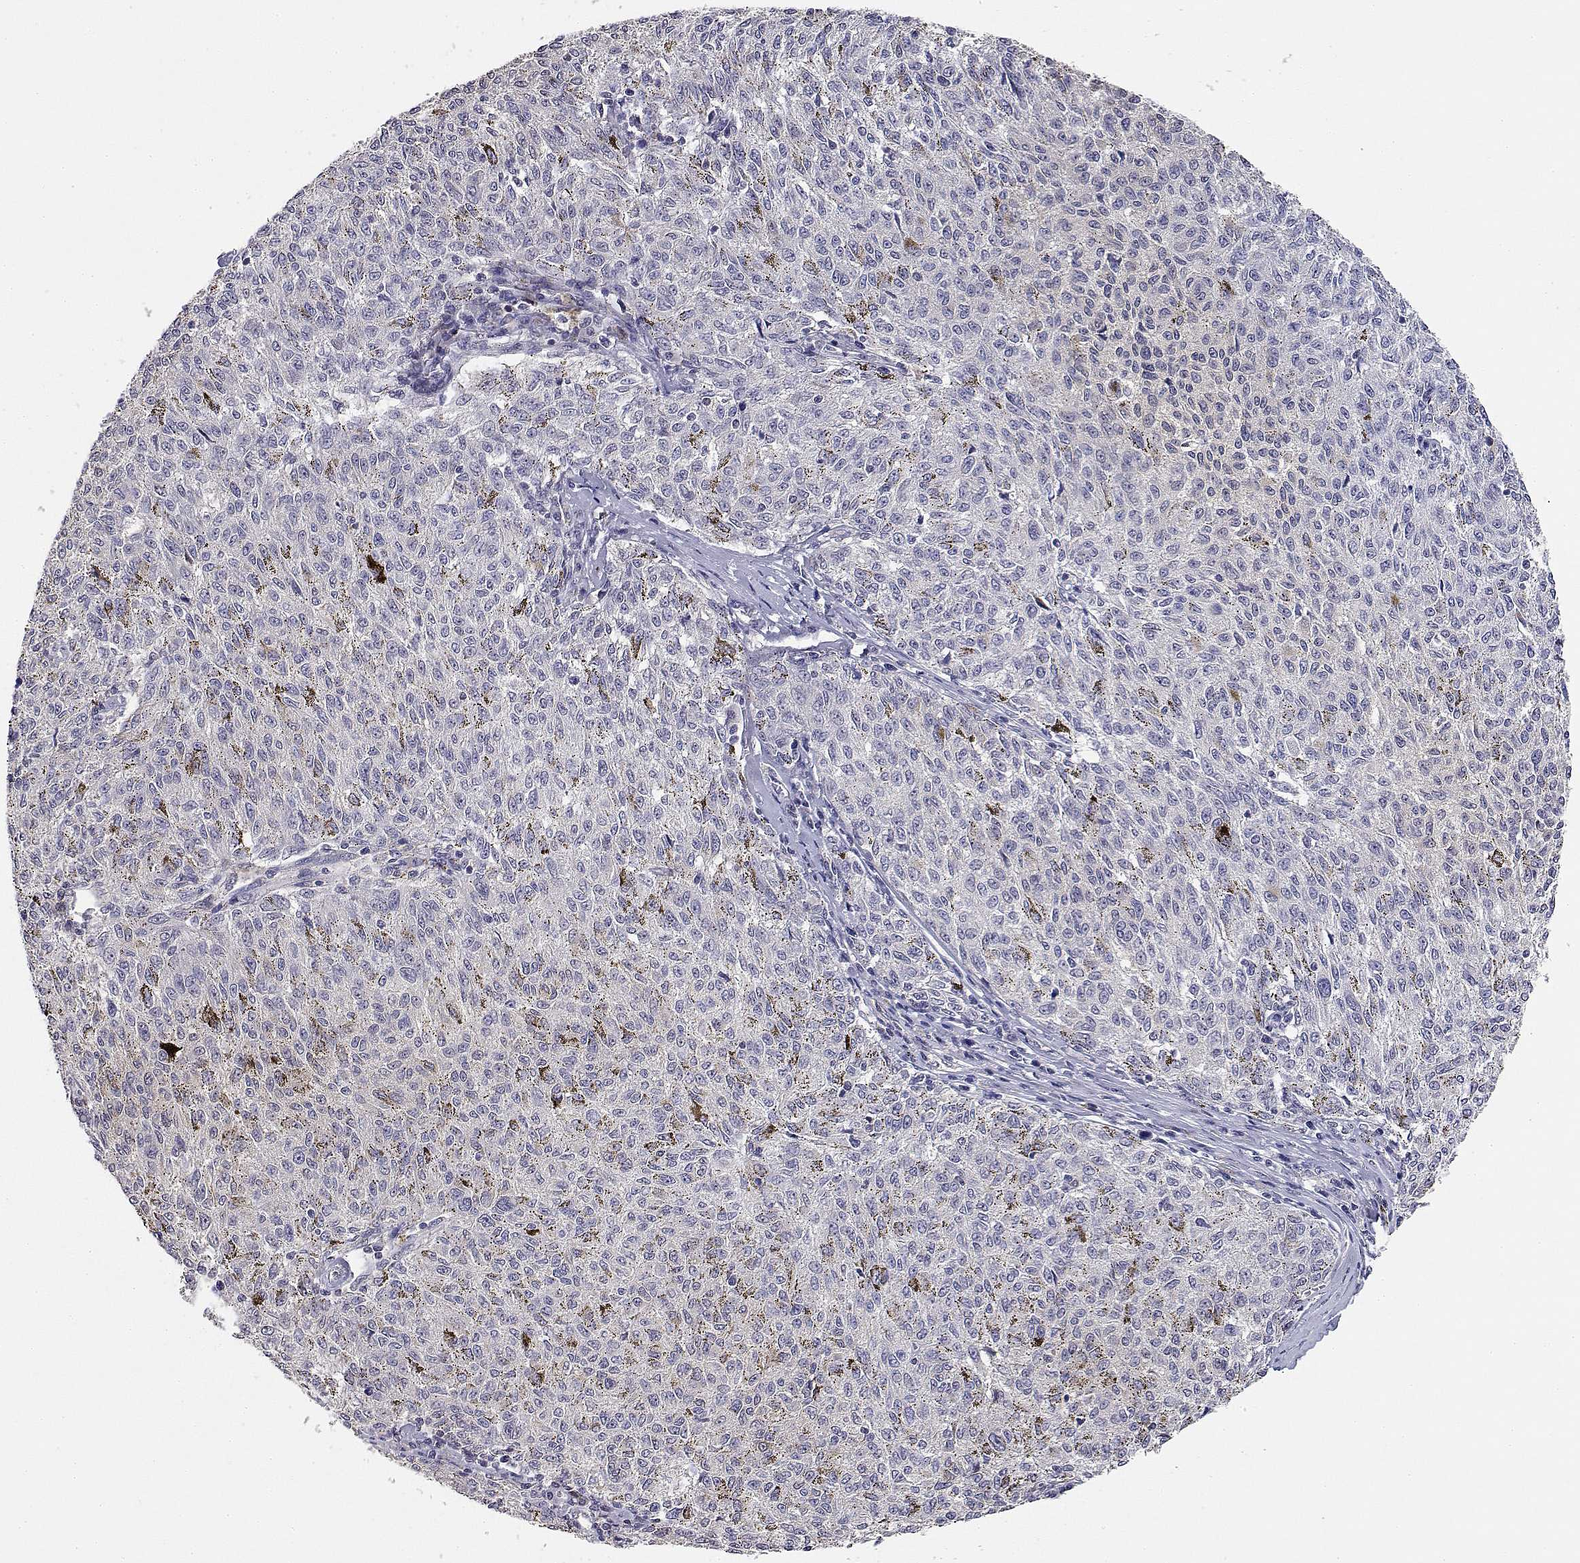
{"staining": {"intensity": "negative", "quantity": "none", "location": "none"}, "tissue": "melanoma", "cell_type": "Tumor cells", "image_type": "cancer", "snomed": [{"axis": "morphology", "description": "Malignant melanoma, NOS"}, {"axis": "topography", "description": "Skin"}], "caption": "There is no significant staining in tumor cells of melanoma.", "gene": "ADA", "patient": {"sex": "female", "age": 72}}